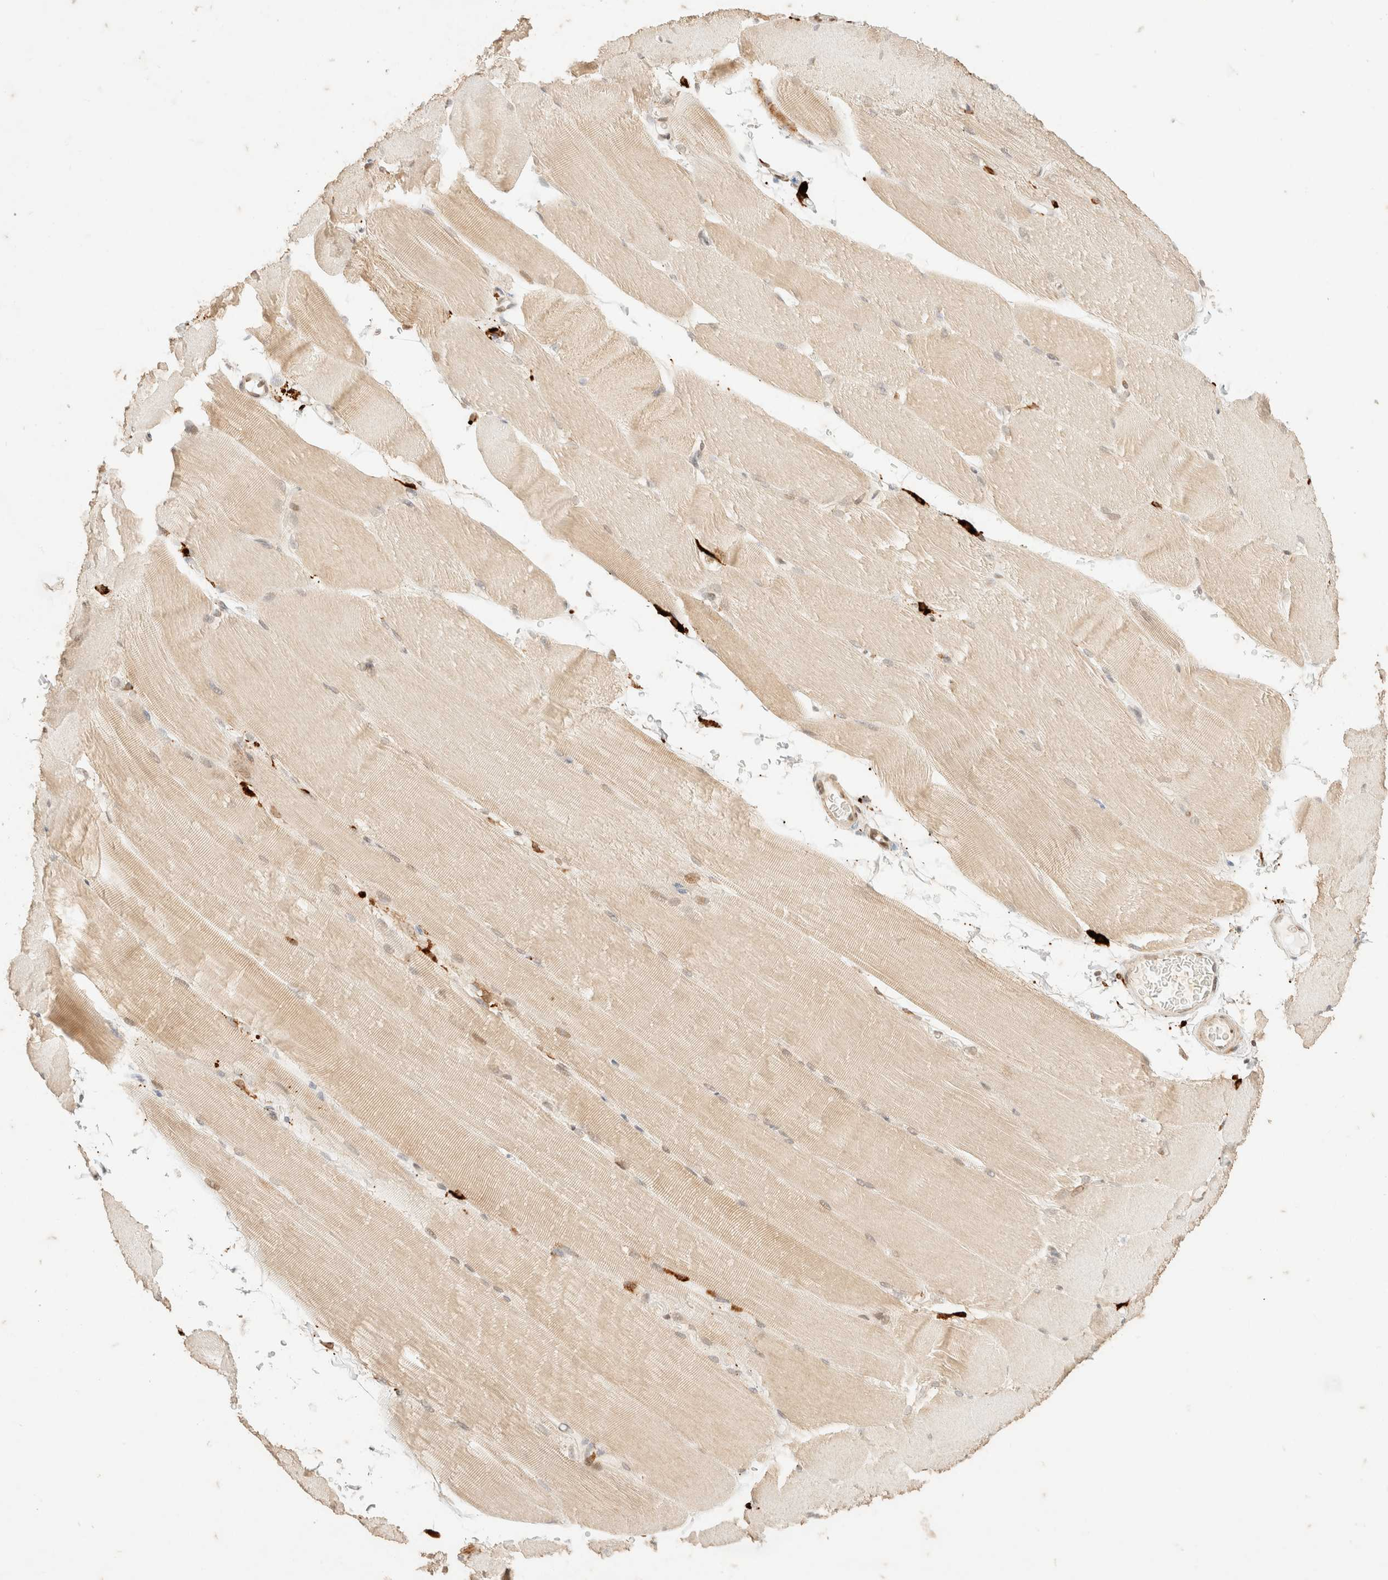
{"staining": {"intensity": "weak", "quantity": "<25%", "location": "cytoplasmic/membranous"}, "tissue": "skeletal muscle", "cell_type": "Myocytes", "image_type": "normal", "snomed": [{"axis": "morphology", "description": "Normal tissue, NOS"}, {"axis": "topography", "description": "Skeletal muscle"}, {"axis": "topography", "description": "Parathyroid gland"}], "caption": "DAB (3,3'-diaminobenzidine) immunohistochemical staining of benign skeletal muscle exhibits no significant staining in myocytes.", "gene": "TACO1", "patient": {"sex": "female", "age": 37}}